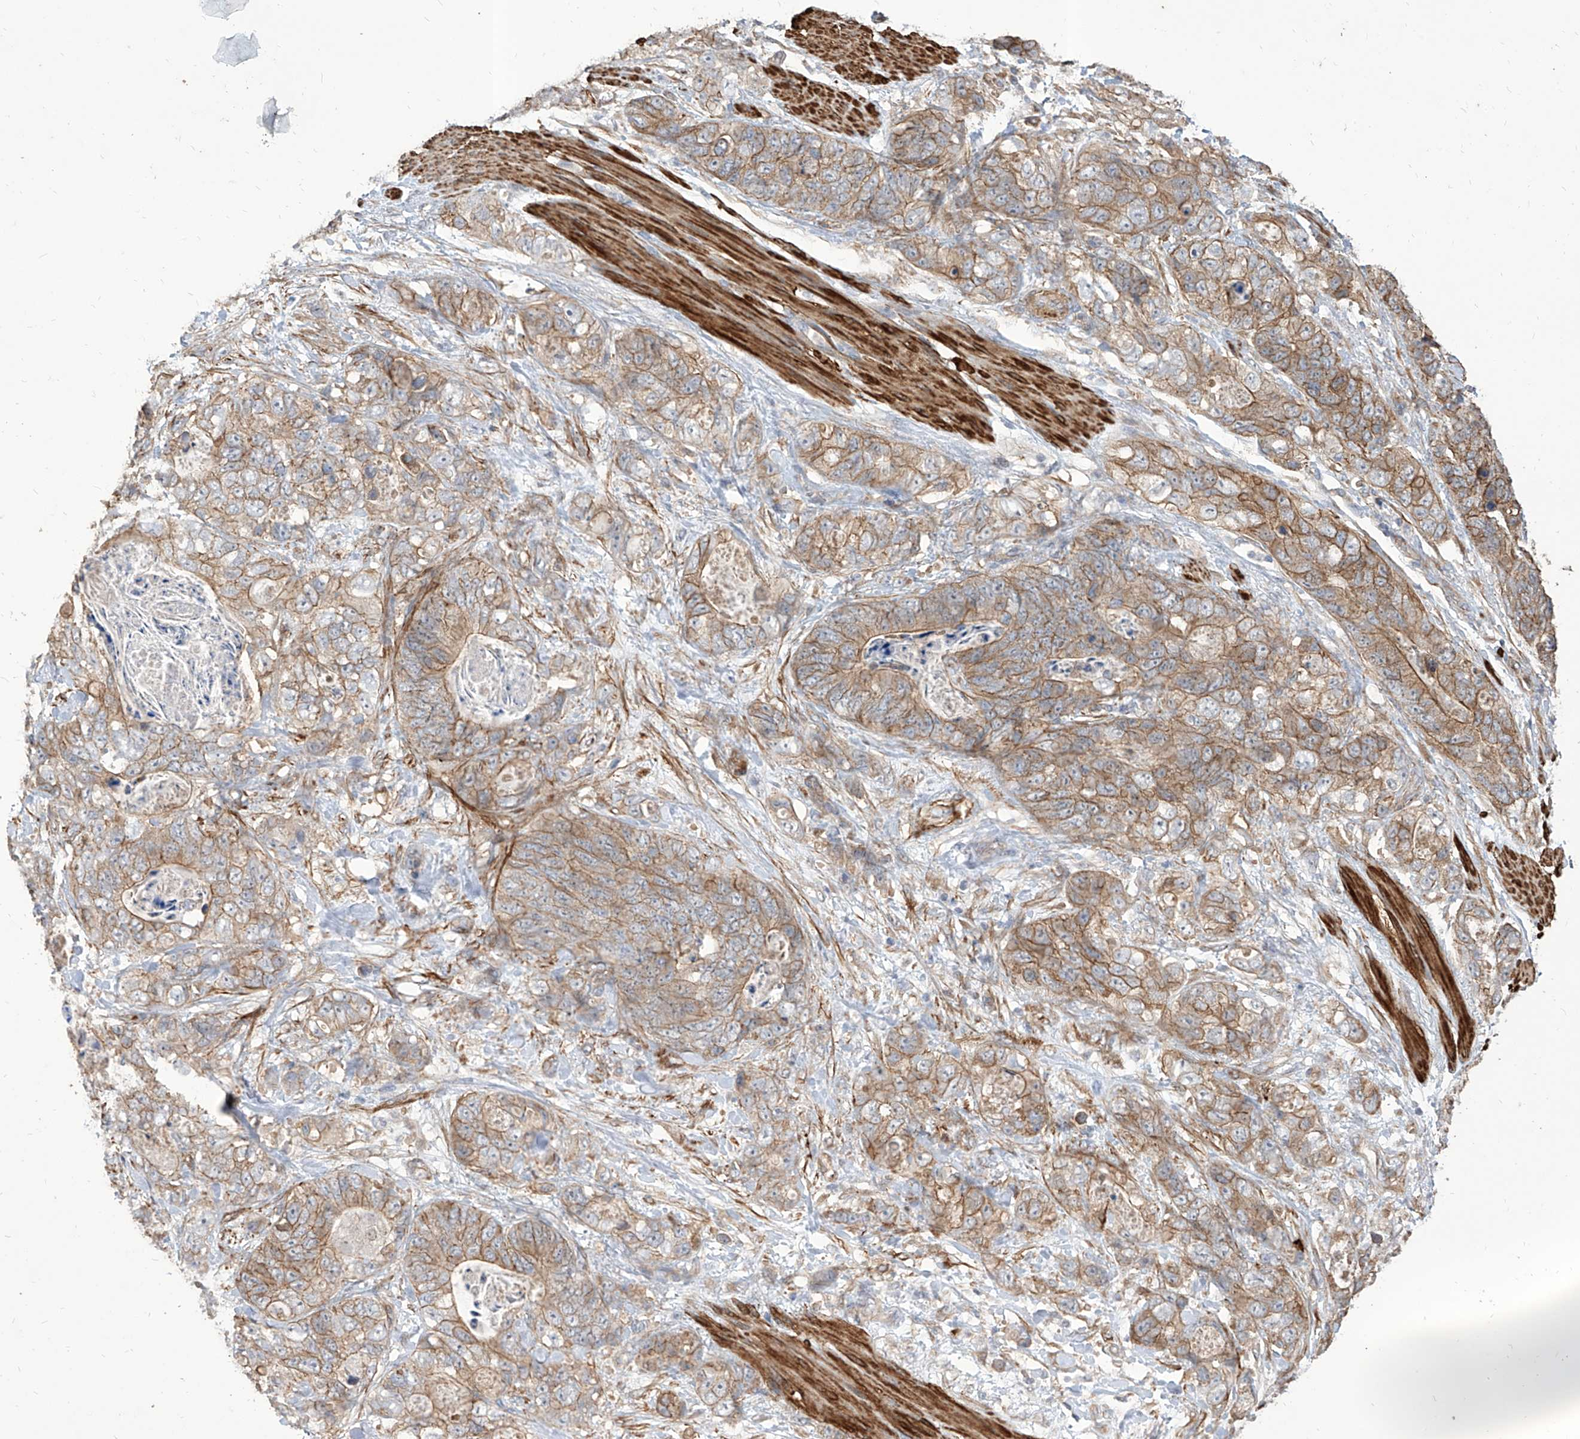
{"staining": {"intensity": "moderate", "quantity": ">75%", "location": "cytoplasmic/membranous"}, "tissue": "stomach cancer", "cell_type": "Tumor cells", "image_type": "cancer", "snomed": [{"axis": "morphology", "description": "Normal tissue, NOS"}, {"axis": "morphology", "description": "Adenocarcinoma, NOS"}, {"axis": "topography", "description": "Stomach"}], "caption": "Human stomach cancer stained with a brown dye exhibits moderate cytoplasmic/membranous positive staining in approximately >75% of tumor cells.", "gene": "FAM83B", "patient": {"sex": "female", "age": 89}}